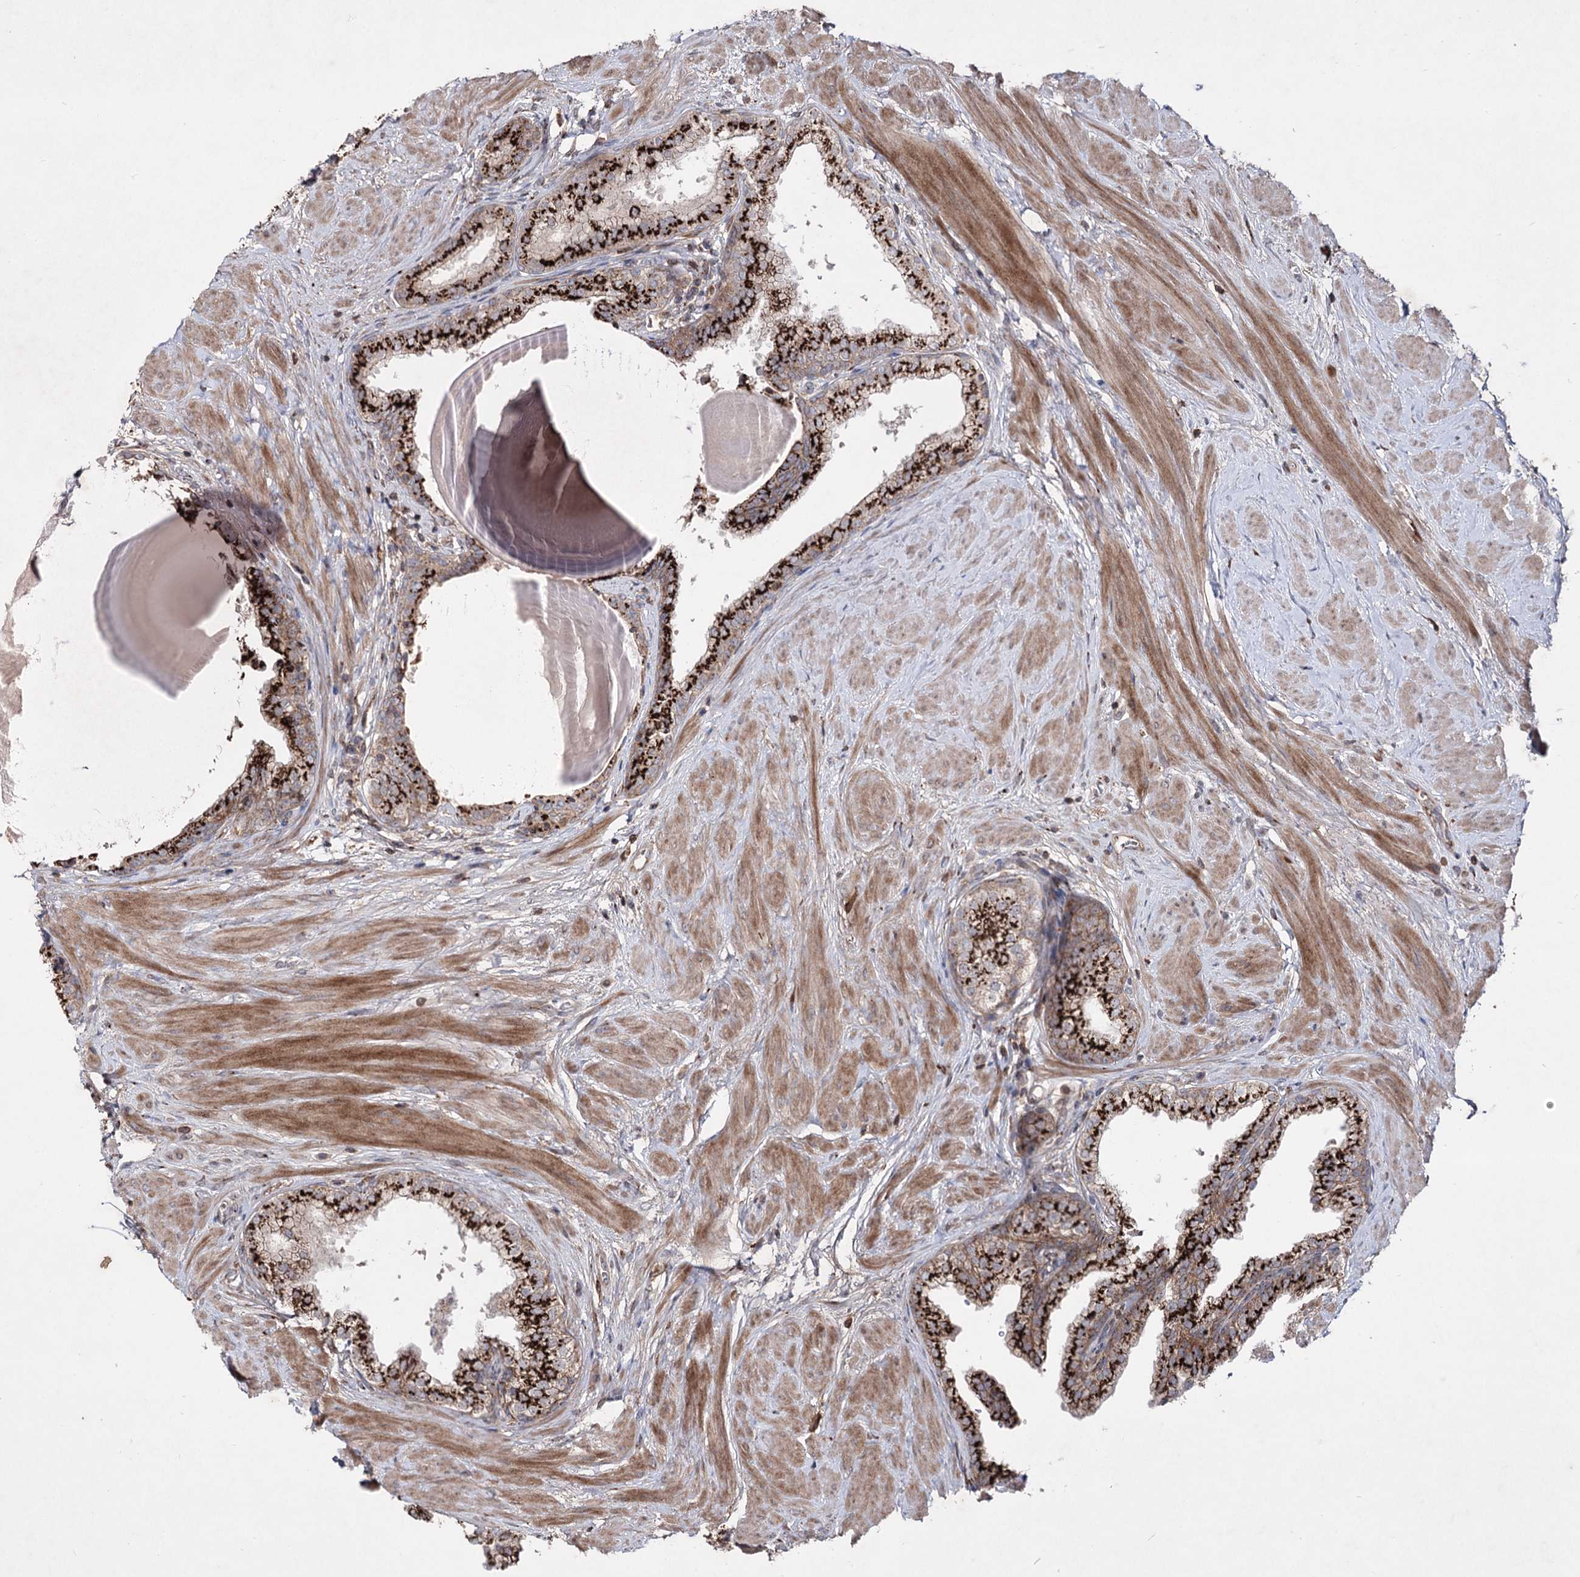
{"staining": {"intensity": "strong", "quantity": ">75%", "location": "cytoplasmic/membranous"}, "tissue": "prostate", "cell_type": "Glandular cells", "image_type": "normal", "snomed": [{"axis": "morphology", "description": "Normal tissue, NOS"}, {"axis": "topography", "description": "Prostate"}], "caption": "Immunohistochemical staining of unremarkable human prostate reveals strong cytoplasmic/membranous protein expression in about >75% of glandular cells. (DAB = brown stain, brightfield microscopy at high magnification).", "gene": "ARHGAP20", "patient": {"sex": "male", "age": 48}}